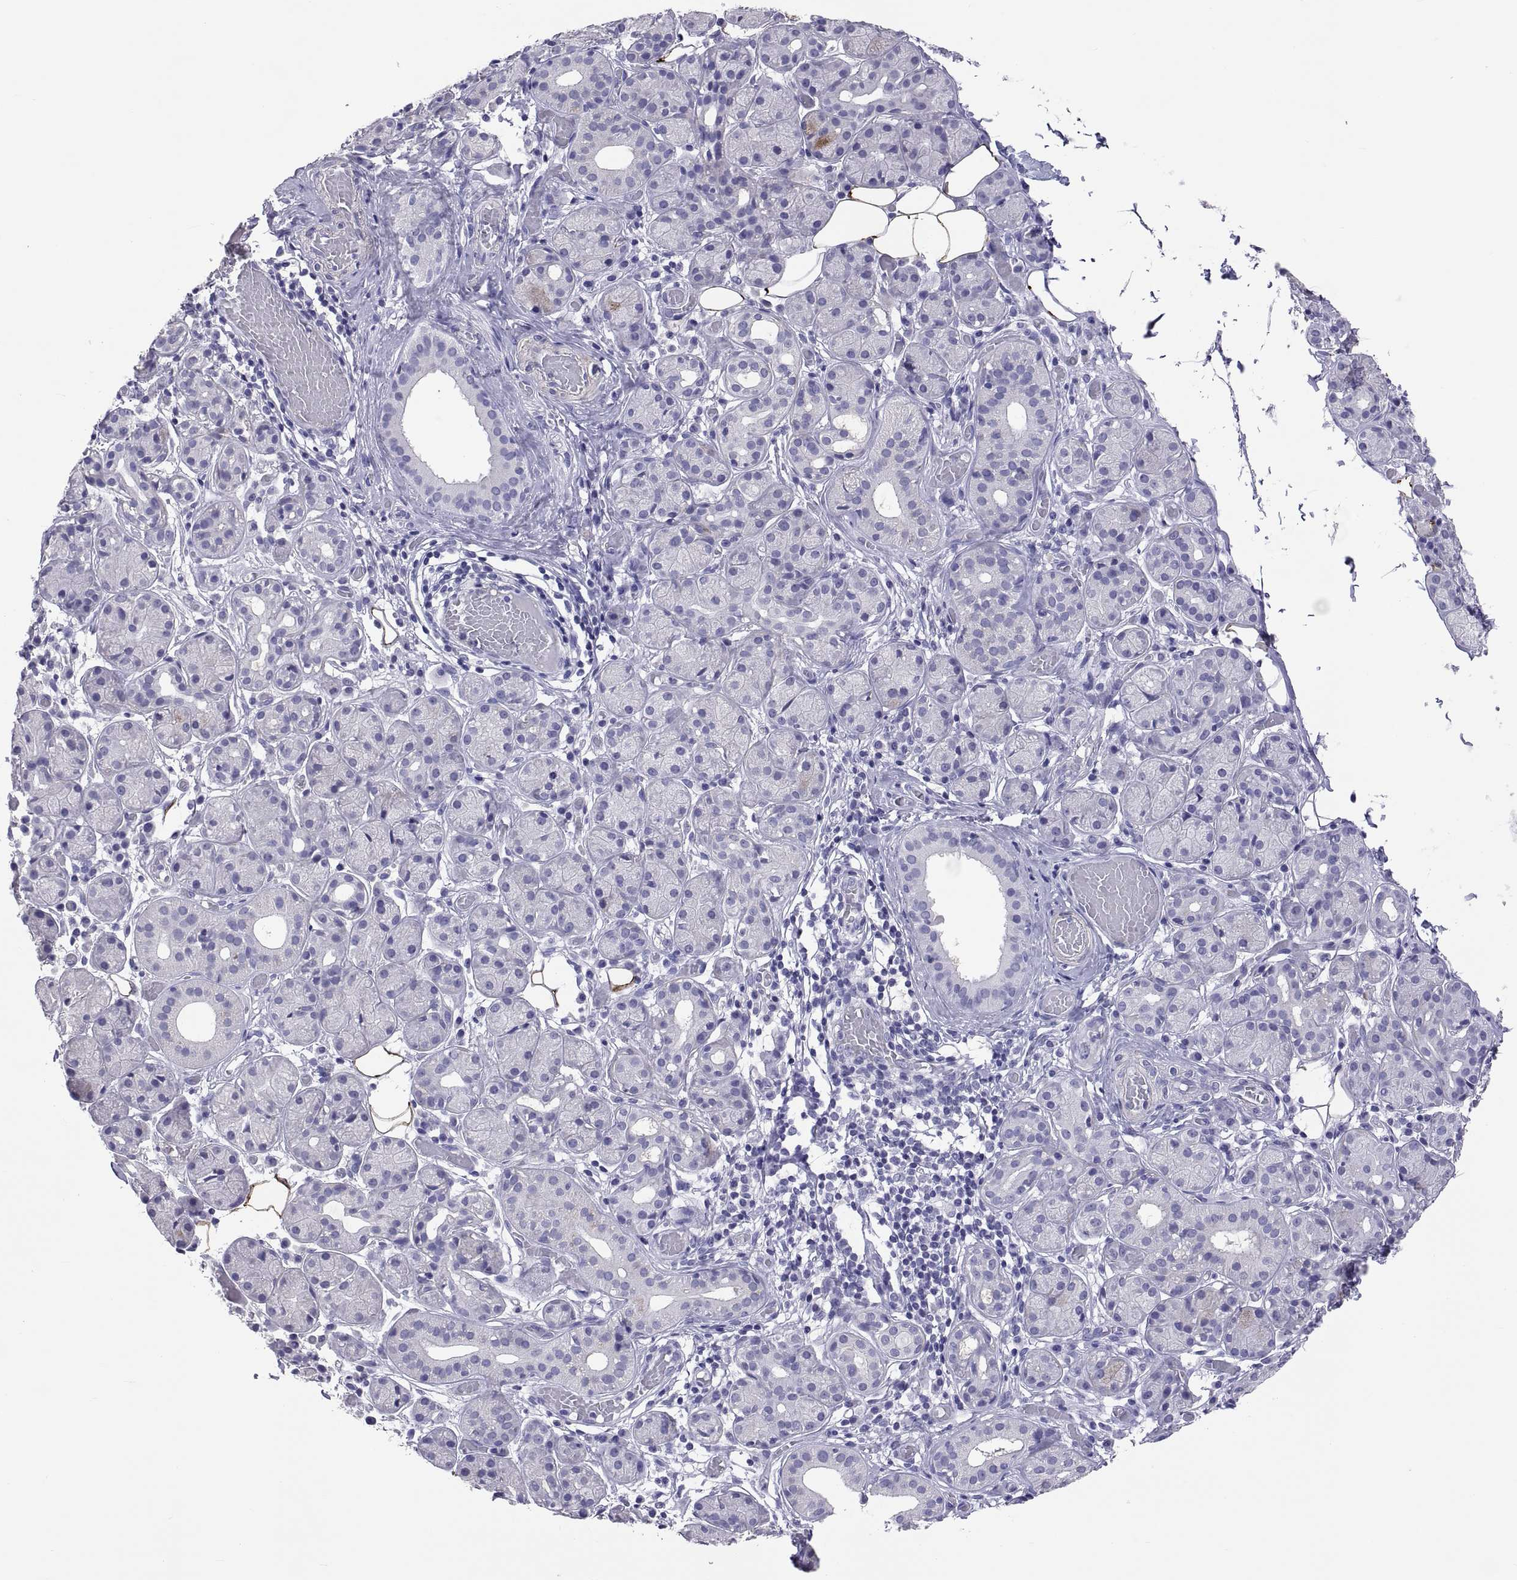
{"staining": {"intensity": "negative", "quantity": "none", "location": "none"}, "tissue": "salivary gland", "cell_type": "Glandular cells", "image_type": "normal", "snomed": [{"axis": "morphology", "description": "Normal tissue, NOS"}, {"axis": "topography", "description": "Salivary gland"}, {"axis": "topography", "description": "Peripheral nerve tissue"}], "caption": "This histopathology image is of unremarkable salivary gland stained with immunohistochemistry to label a protein in brown with the nuclei are counter-stained blue. There is no staining in glandular cells. (Brightfield microscopy of DAB immunohistochemistry (IHC) at high magnification).", "gene": "BSPH1", "patient": {"sex": "male", "age": 71}}